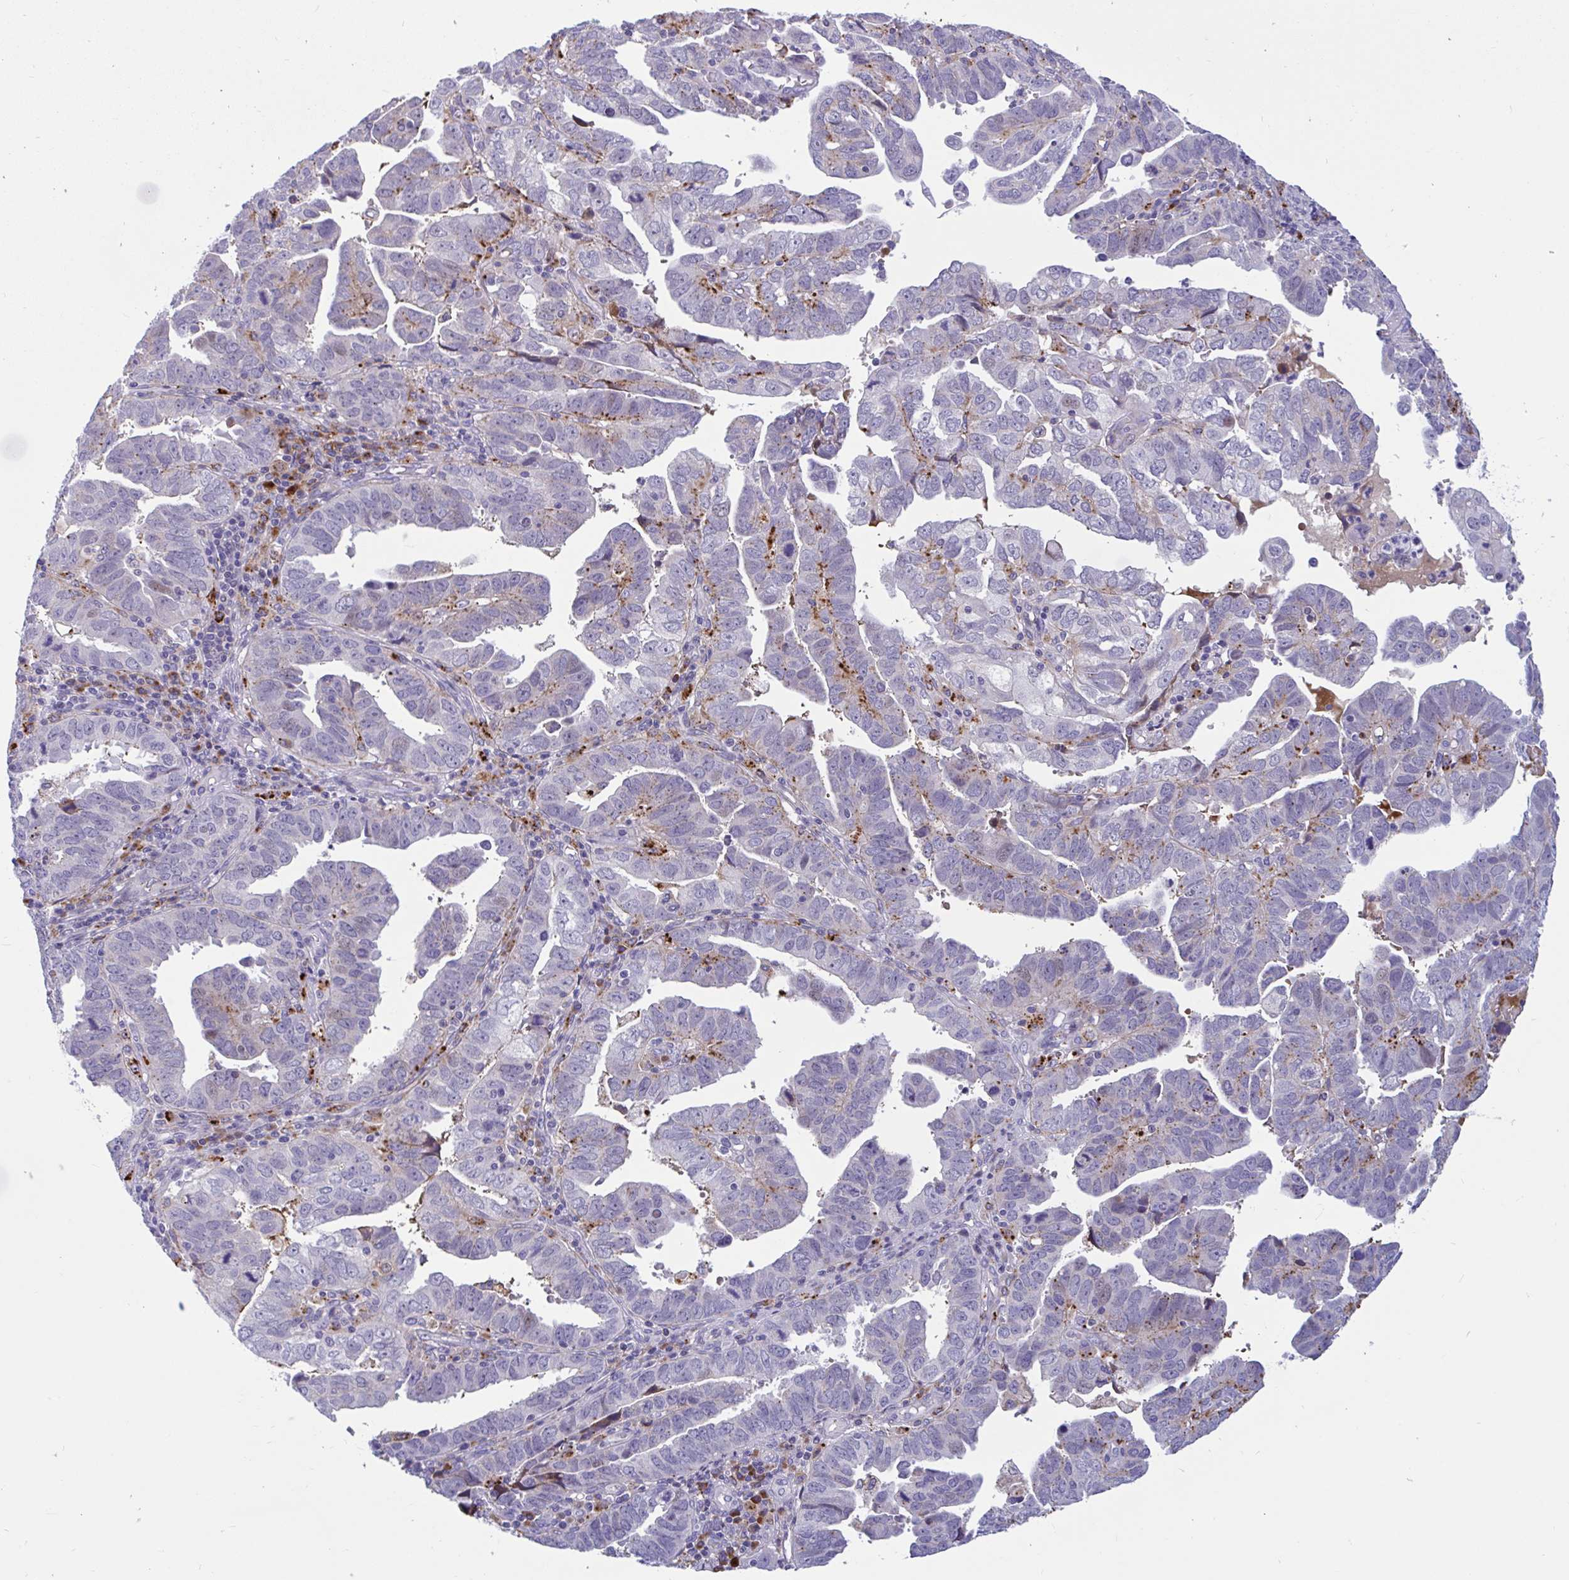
{"staining": {"intensity": "negative", "quantity": "none", "location": "none"}, "tissue": "endometrial cancer", "cell_type": "Tumor cells", "image_type": "cancer", "snomed": [{"axis": "morphology", "description": "Adenocarcinoma, NOS"}, {"axis": "topography", "description": "Uterus"}], "caption": "DAB (3,3'-diaminobenzidine) immunohistochemical staining of endometrial adenocarcinoma shows no significant positivity in tumor cells.", "gene": "FAM219B", "patient": {"sex": "female", "age": 62}}